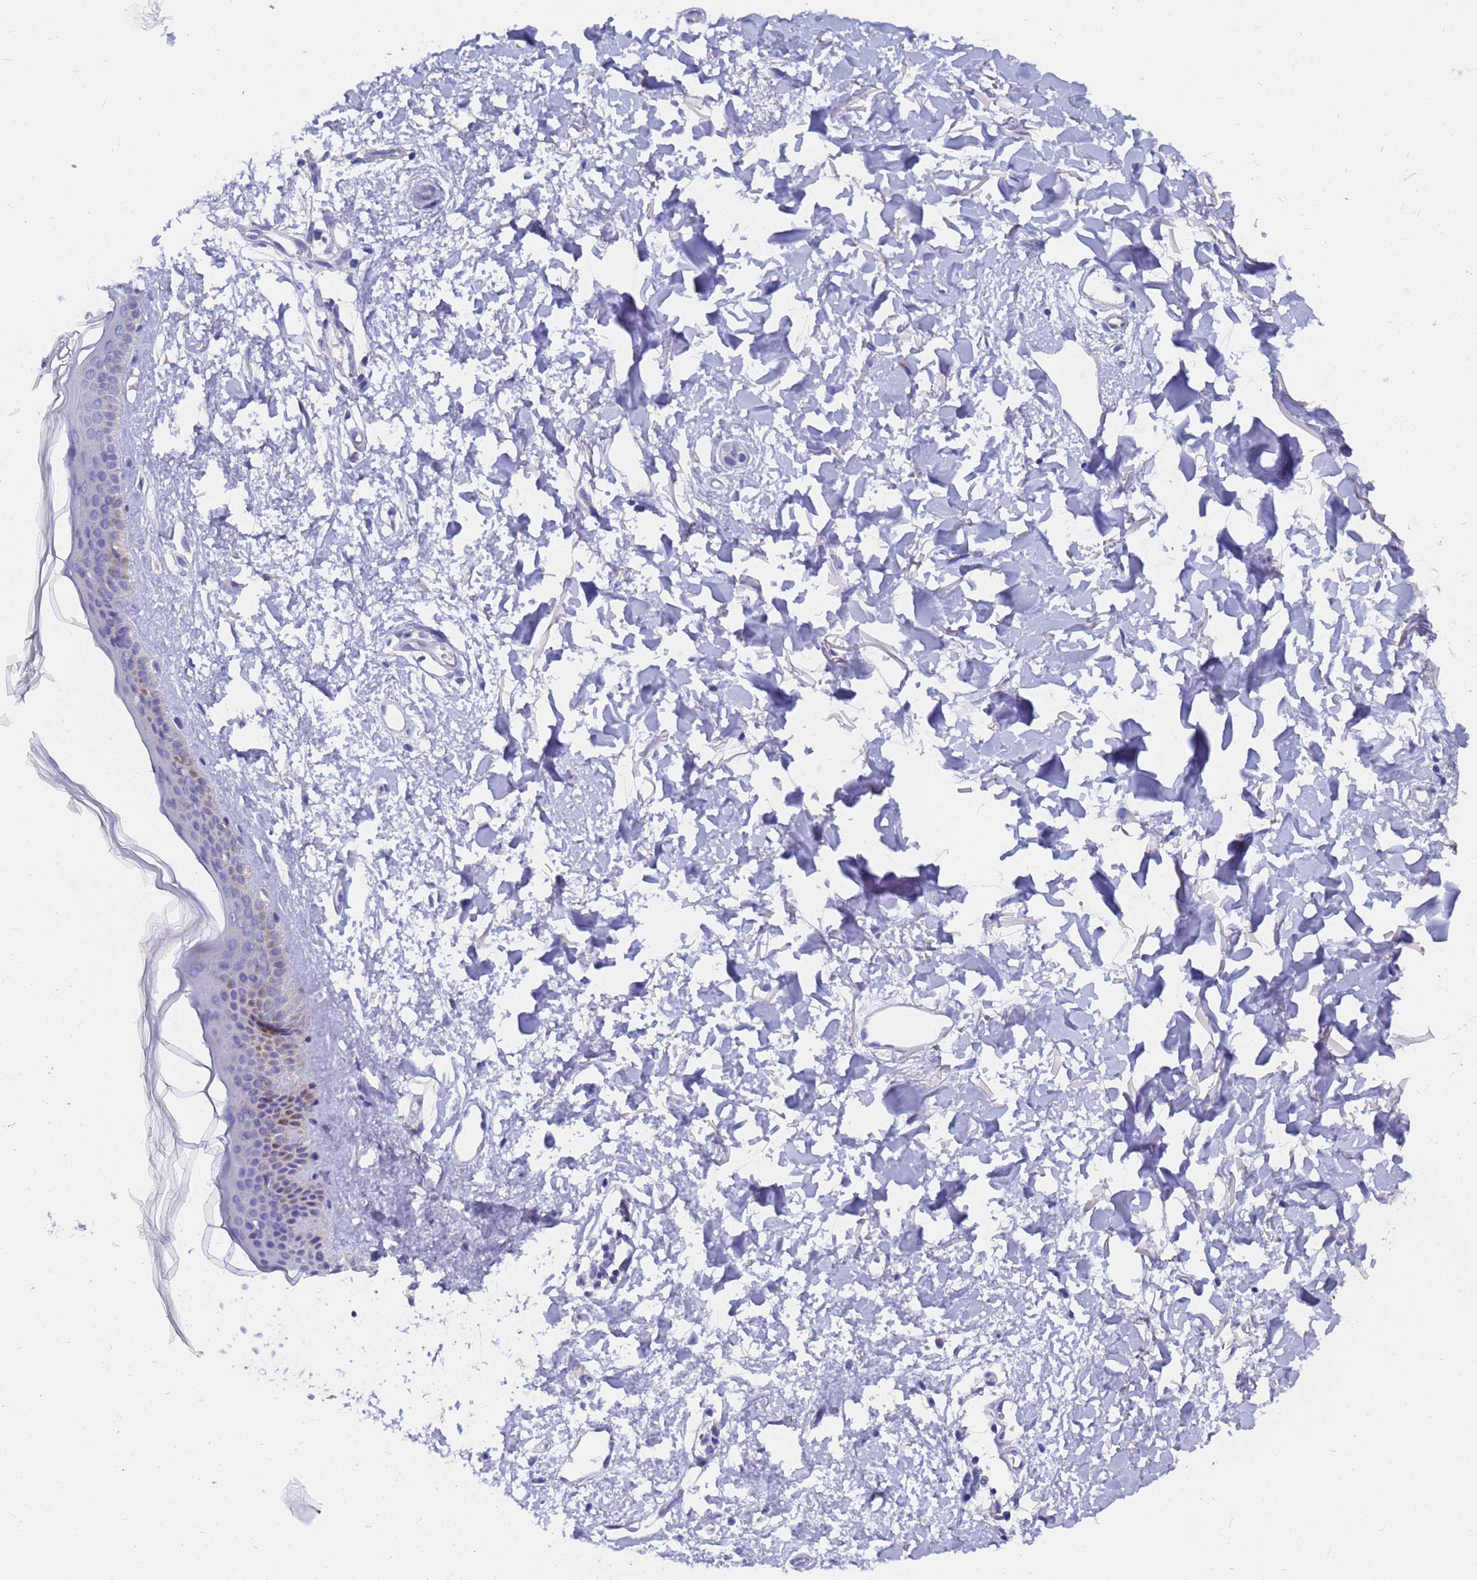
{"staining": {"intensity": "negative", "quantity": "none", "location": "none"}, "tissue": "skin", "cell_type": "Fibroblasts", "image_type": "normal", "snomed": [{"axis": "morphology", "description": "Normal tissue, NOS"}, {"axis": "topography", "description": "Skin"}], "caption": "Micrograph shows no protein staining in fibroblasts of unremarkable skin.", "gene": "TM4SF4", "patient": {"sex": "female", "age": 58}}